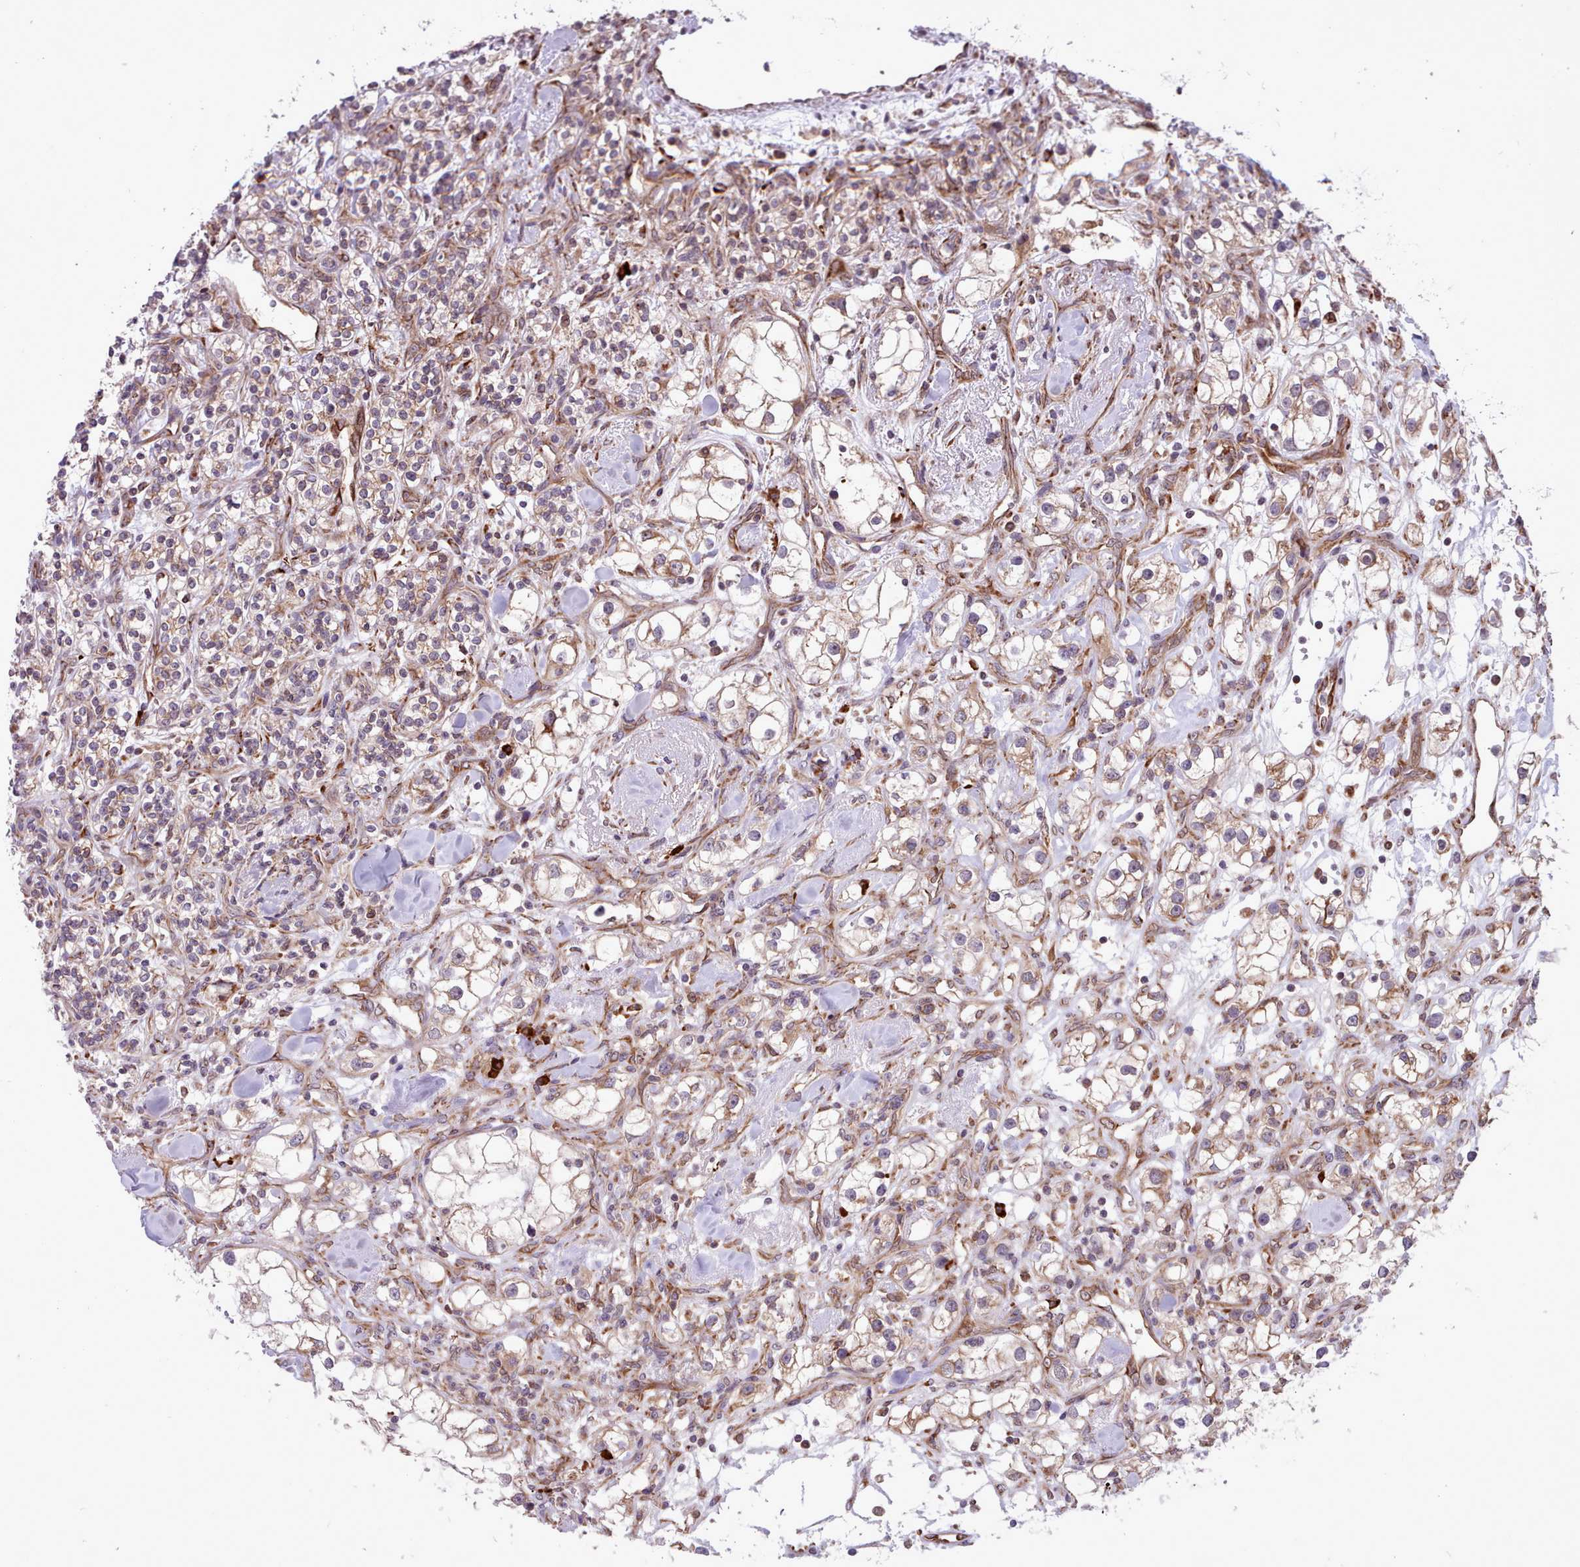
{"staining": {"intensity": "moderate", "quantity": "25%-75%", "location": "cytoplasmic/membranous"}, "tissue": "renal cancer", "cell_type": "Tumor cells", "image_type": "cancer", "snomed": [{"axis": "morphology", "description": "Adenocarcinoma, NOS"}, {"axis": "topography", "description": "Kidney"}], "caption": "Adenocarcinoma (renal) was stained to show a protein in brown. There is medium levels of moderate cytoplasmic/membranous positivity in approximately 25%-75% of tumor cells.", "gene": "TTLL3", "patient": {"sex": "male", "age": 77}}